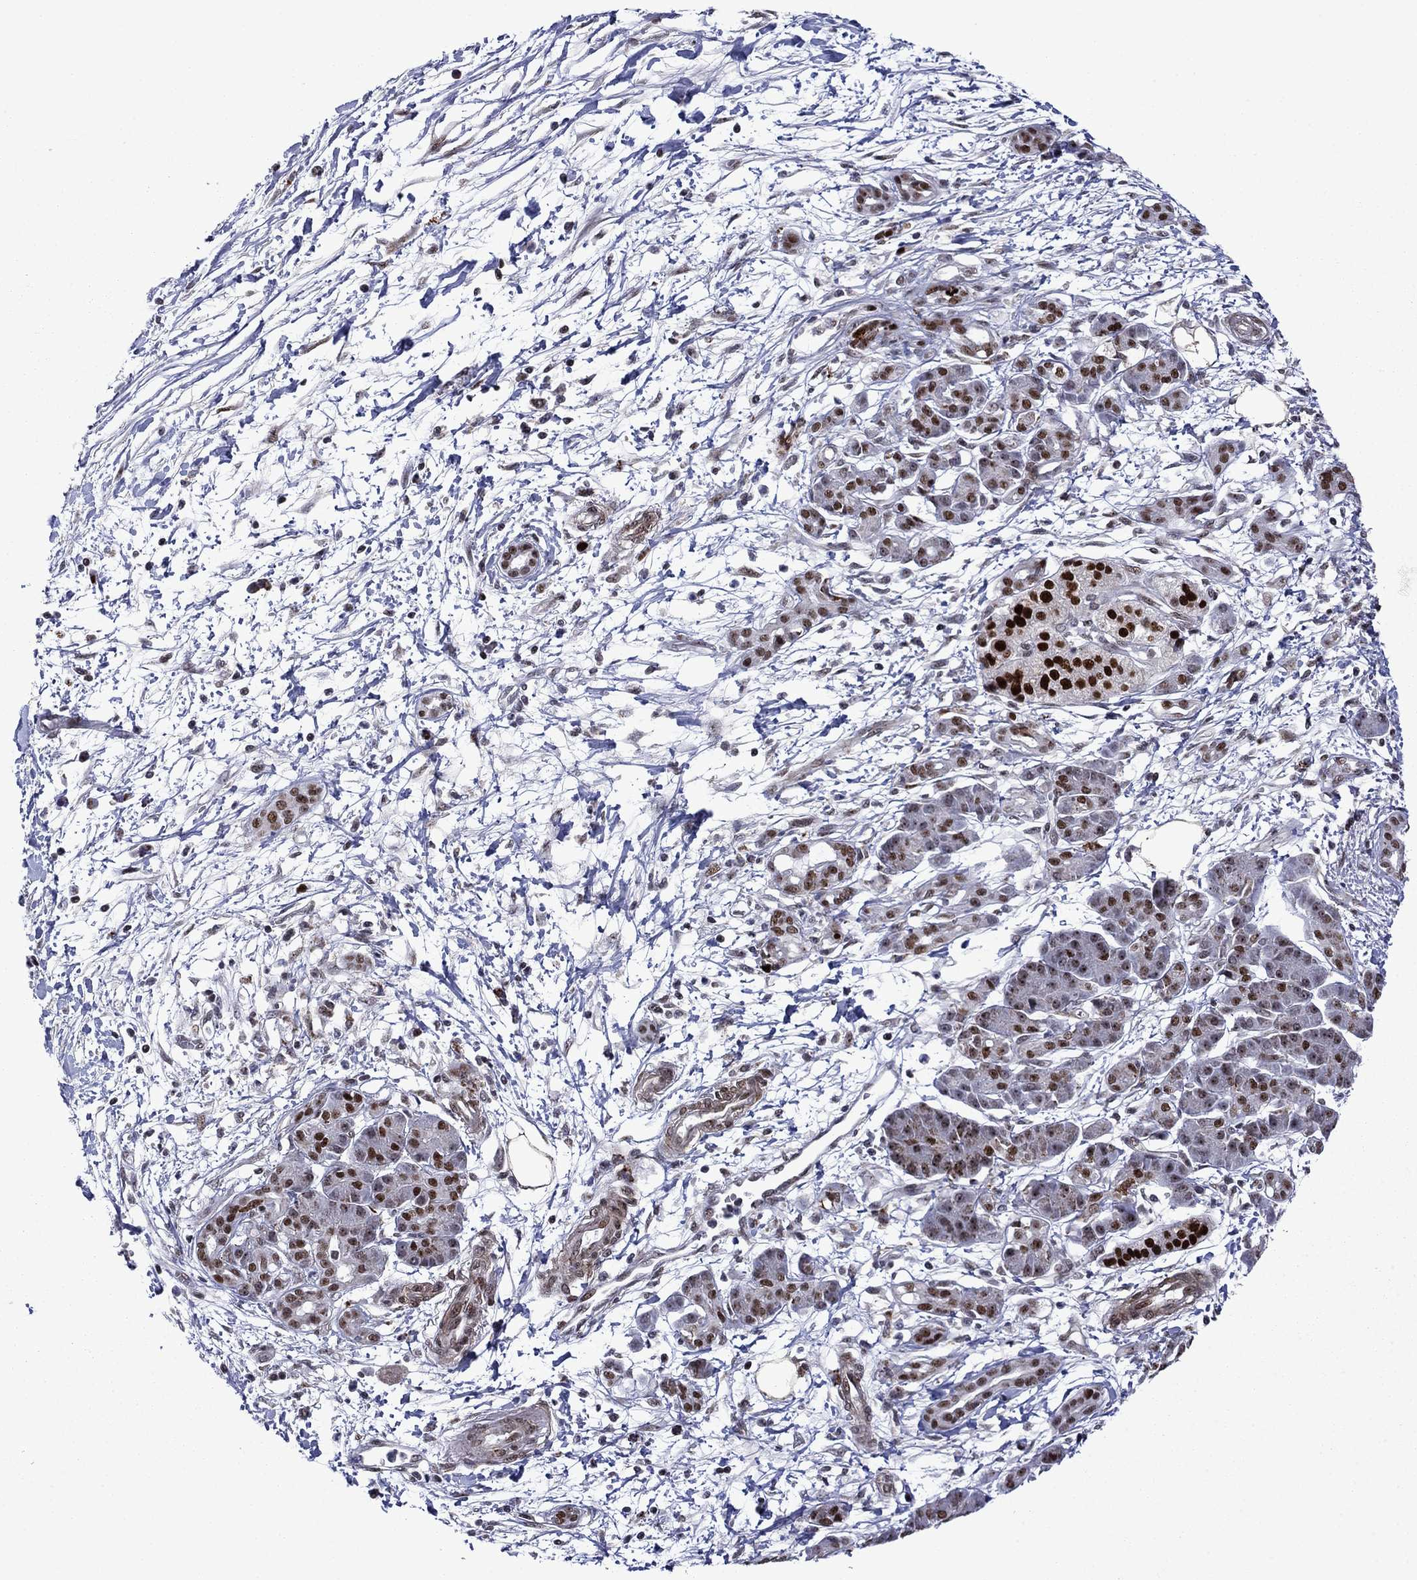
{"staining": {"intensity": "strong", "quantity": "25%-75%", "location": "nuclear"}, "tissue": "pancreatic cancer", "cell_type": "Tumor cells", "image_type": "cancer", "snomed": [{"axis": "morphology", "description": "Adenocarcinoma, NOS"}, {"axis": "topography", "description": "Pancreas"}], "caption": "Protein analysis of pancreatic cancer tissue displays strong nuclear staining in about 25%-75% of tumor cells.", "gene": "SURF2", "patient": {"sex": "male", "age": 72}}